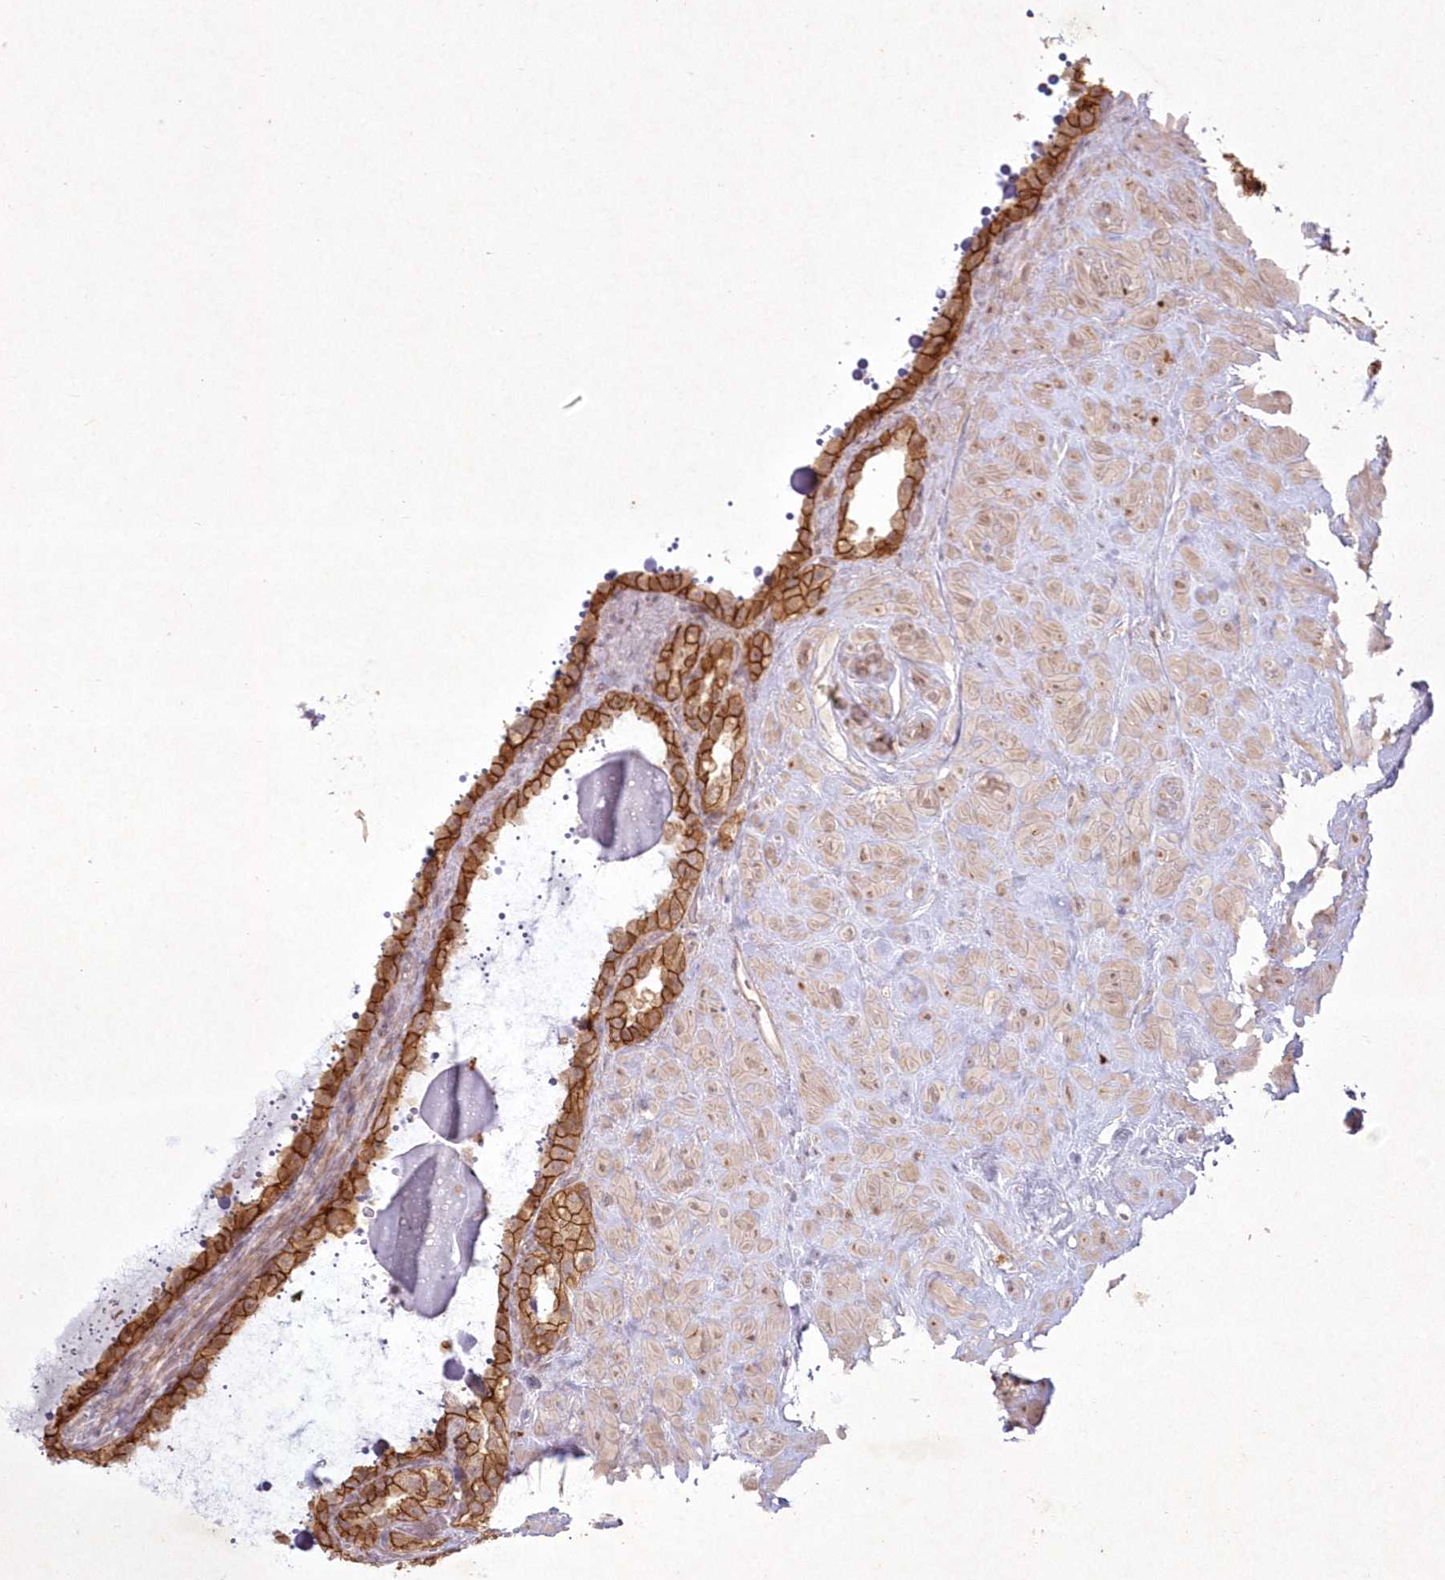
{"staining": {"intensity": "strong", "quantity": ">75%", "location": "cytoplasmic/membranous"}, "tissue": "seminal vesicle", "cell_type": "Glandular cells", "image_type": "normal", "snomed": [{"axis": "morphology", "description": "Normal tissue, NOS"}, {"axis": "topography", "description": "Seminal veicle"}], "caption": "DAB immunohistochemical staining of benign human seminal vesicle exhibits strong cytoplasmic/membranous protein expression in about >75% of glandular cells. The protein is shown in brown color, while the nuclei are stained blue.", "gene": "TOGARAM2", "patient": {"sex": "male", "age": 68}}